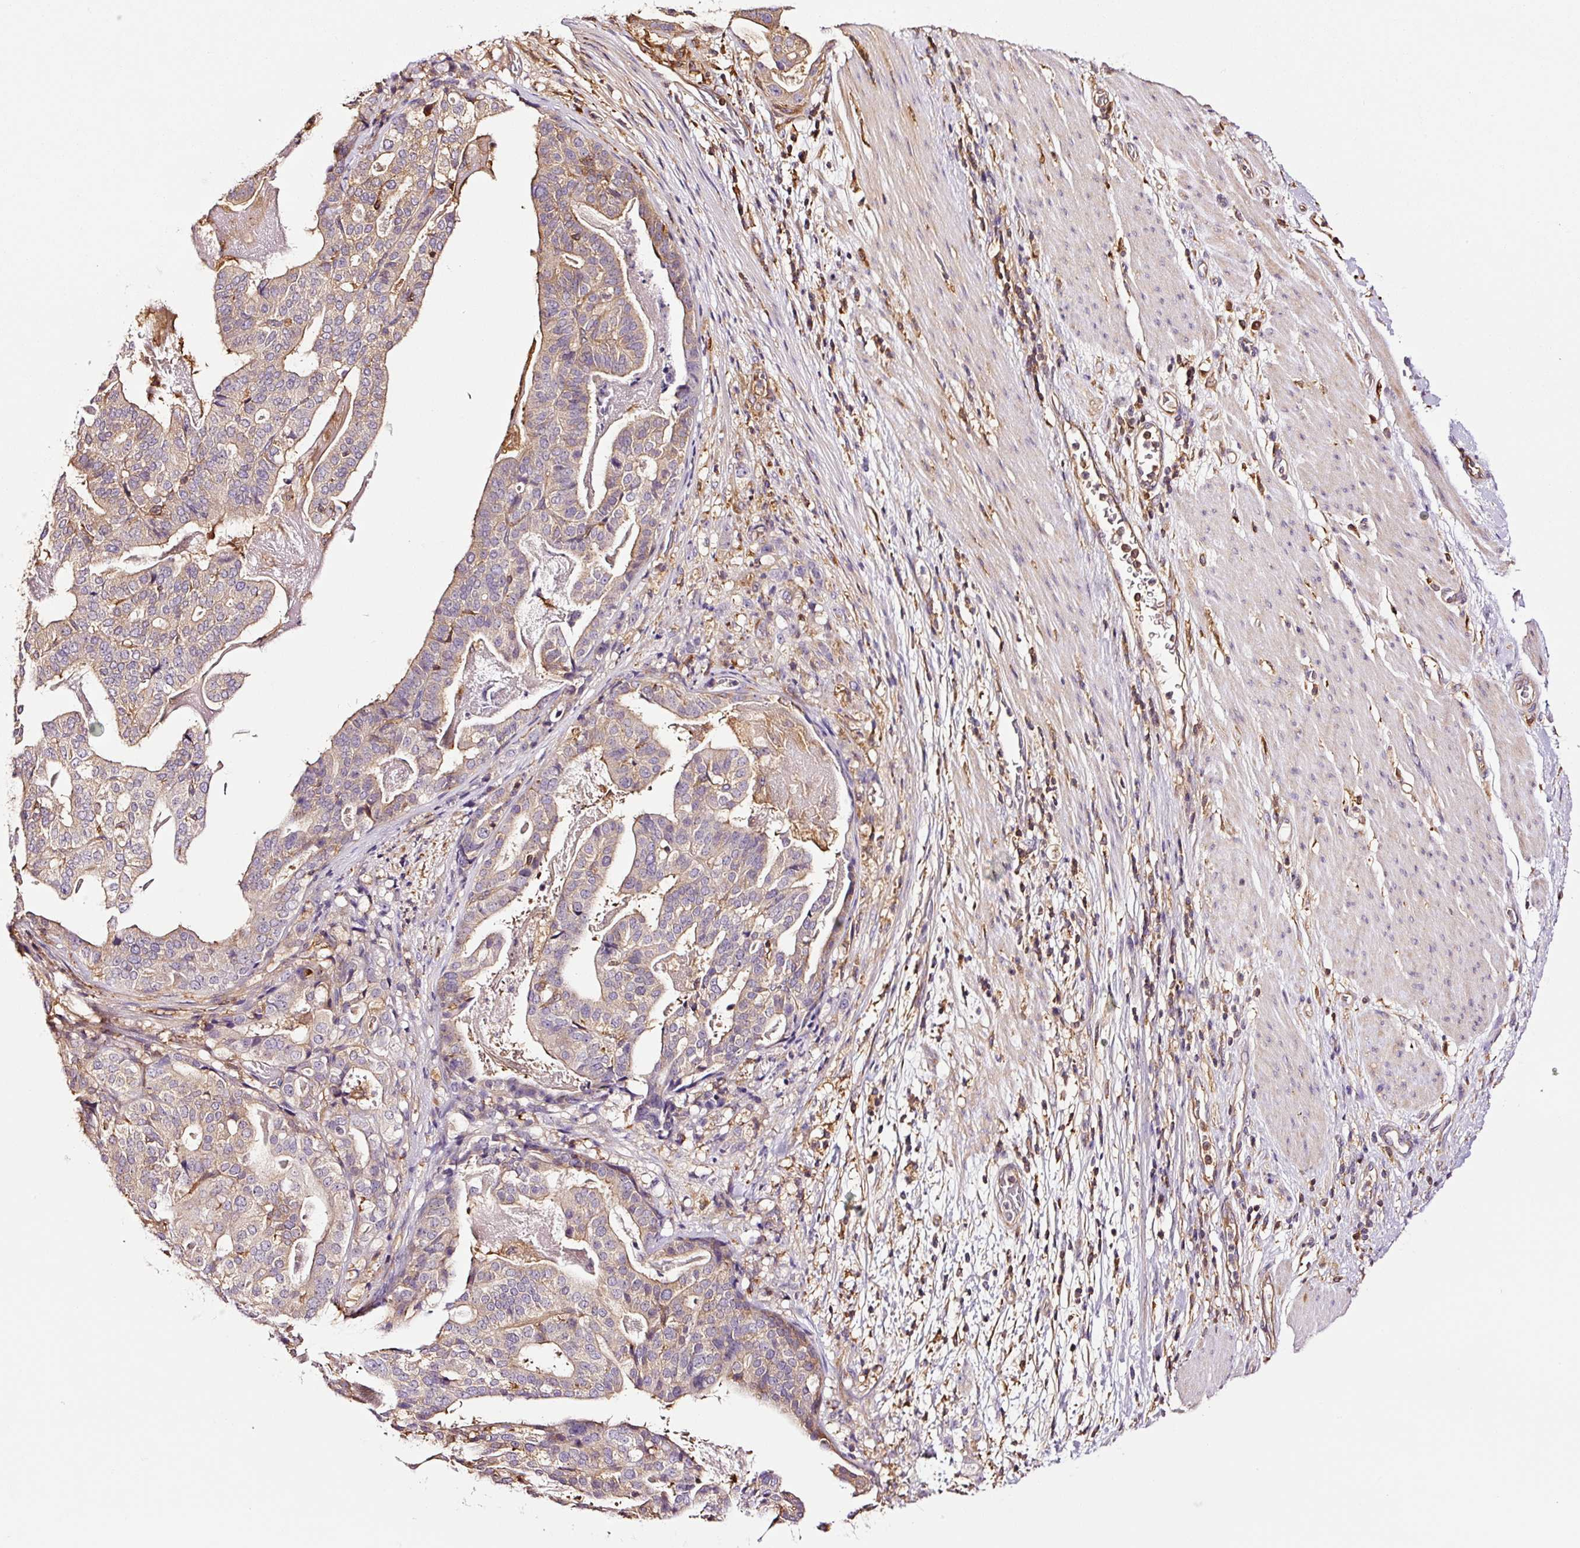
{"staining": {"intensity": "weak", "quantity": "25%-75%", "location": "cytoplasmic/membranous"}, "tissue": "stomach cancer", "cell_type": "Tumor cells", "image_type": "cancer", "snomed": [{"axis": "morphology", "description": "Adenocarcinoma, NOS"}, {"axis": "topography", "description": "Stomach"}], "caption": "Immunohistochemistry histopathology image of neoplastic tissue: stomach cancer stained using immunohistochemistry displays low levels of weak protein expression localized specifically in the cytoplasmic/membranous of tumor cells, appearing as a cytoplasmic/membranous brown color.", "gene": "METAP1", "patient": {"sex": "male", "age": 48}}